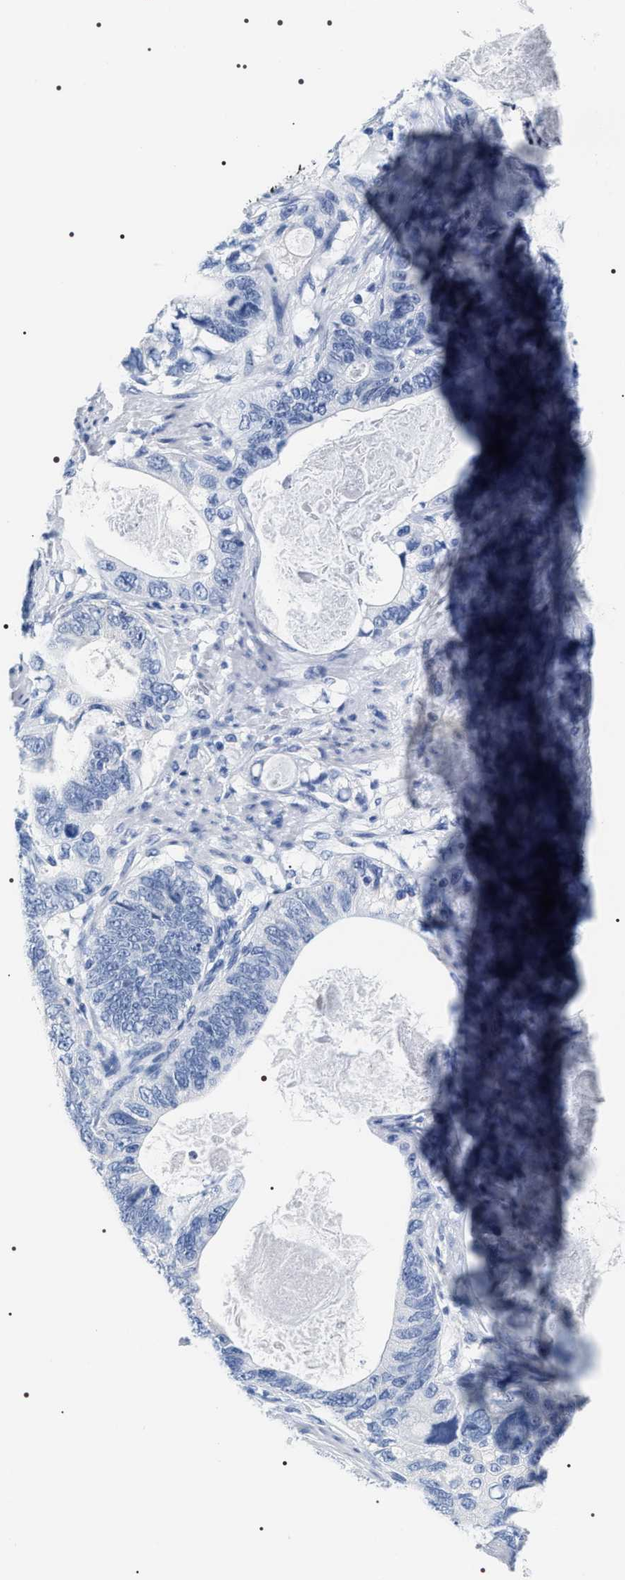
{"staining": {"intensity": "negative", "quantity": "none", "location": "none"}, "tissue": "stomach cancer", "cell_type": "Tumor cells", "image_type": "cancer", "snomed": [{"axis": "morphology", "description": "Normal tissue, NOS"}, {"axis": "morphology", "description": "Adenocarcinoma, NOS"}, {"axis": "topography", "description": "Stomach"}], "caption": "Immunohistochemistry histopathology image of stomach adenocarcinoma stained for a protein (brown), which exhibits no positivity in tumor cells.", "gene": "ADH4", "patient": {"sex": "female", "age": 89}}